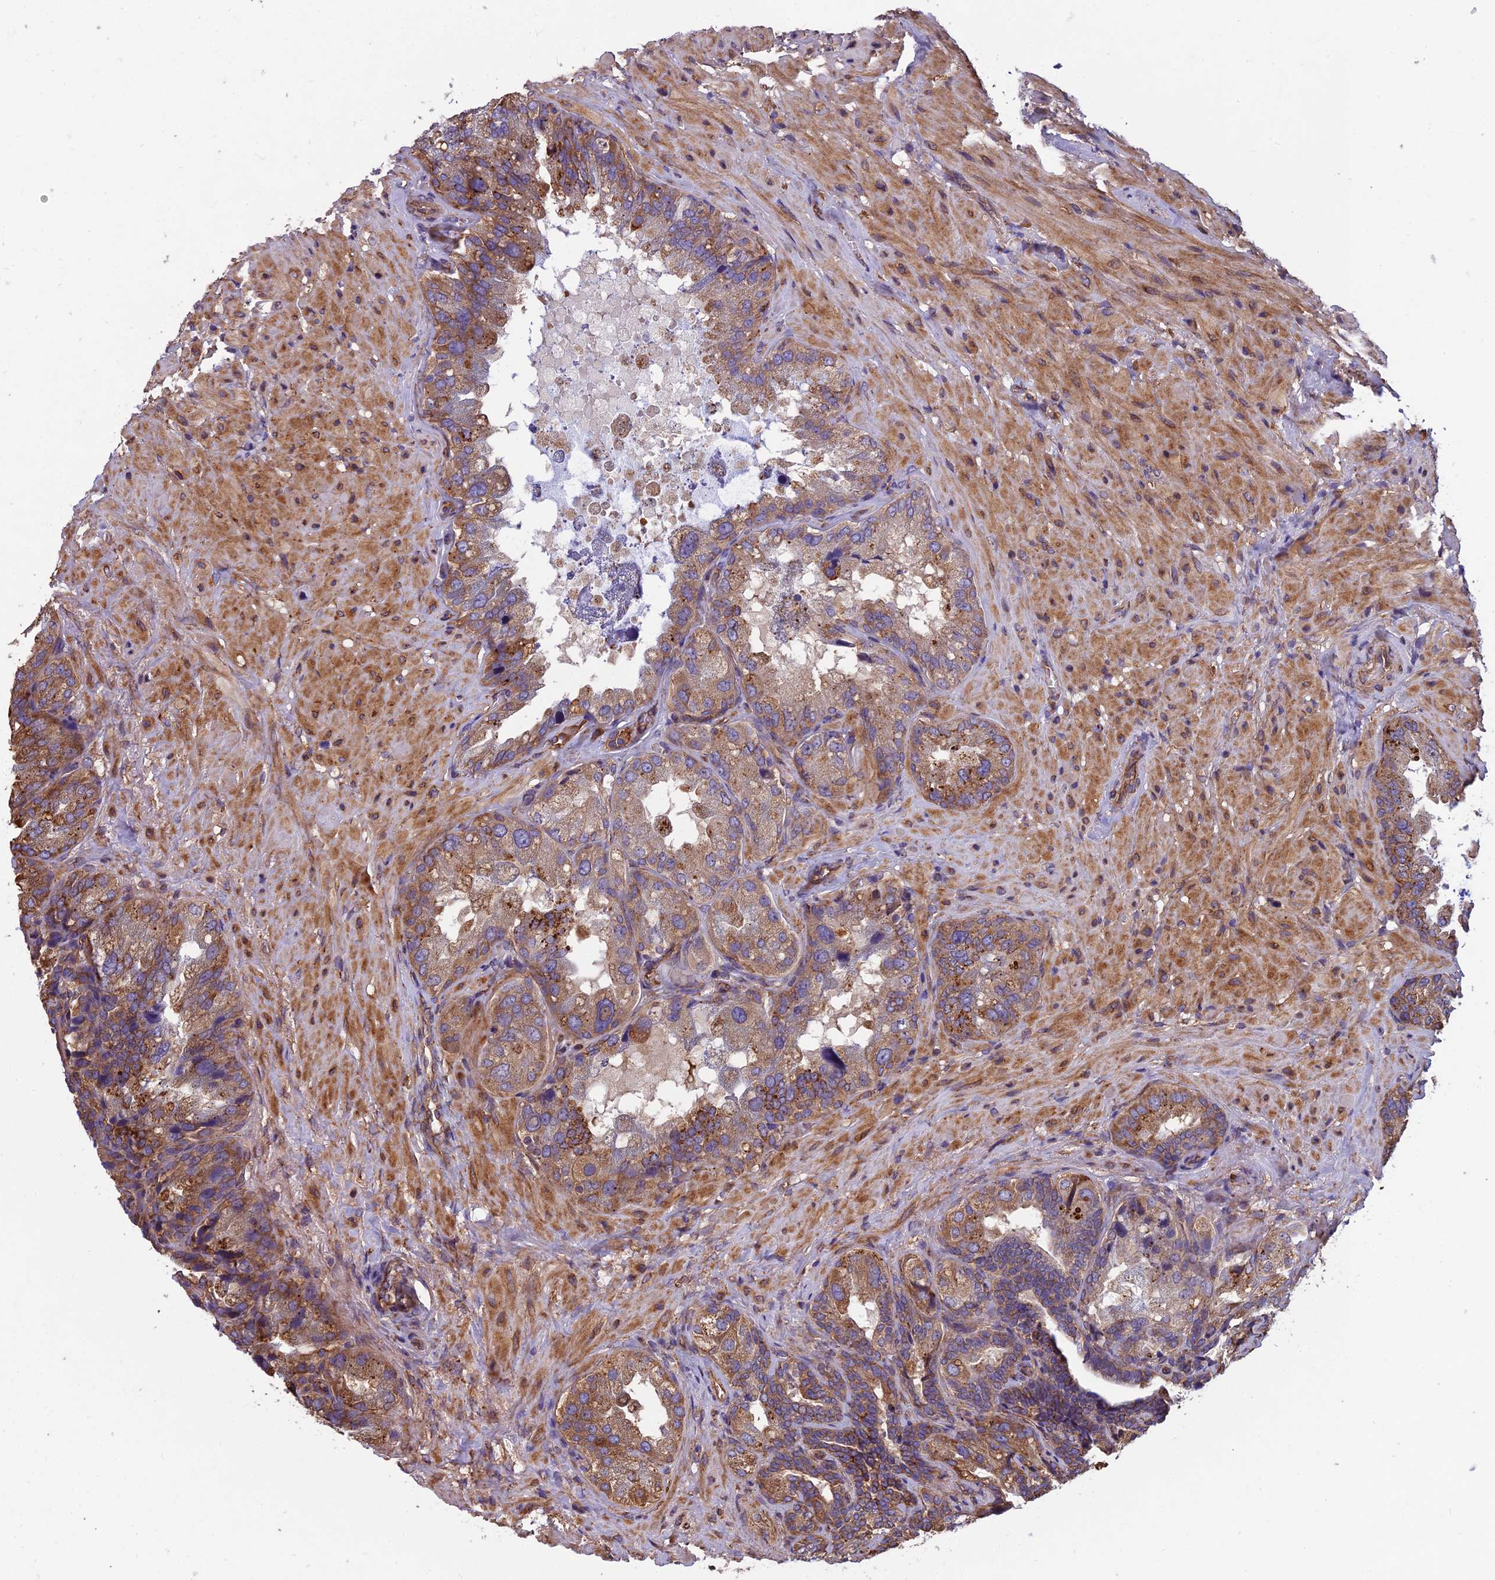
{"staining": {"intensity": "moderate", "quantity": ">75%", "location": "cytoplasmic/membranous"}, "tissue": "seminal vesicle", "cell_type": "Glandular cells", "image_type": "normal", "snomed": [{"axis": "morphology", "description": "Normal tissue, NOS"}, {"axis": "topography", "description": "Seminal veicle"}, {"axis": "topography", "description": "Peripheral nerve tissue"}], "caption": "A brown stain shows moderate cytoplasmic/membranous expression of a protein in glandular cells of normal human seminal vesicle. The staining is performed using DAB (3,3'-diaminobenzidine) brown chromogen to label protein expression. The nuclei are counter-stained blue using hematoxylin.", "gene": "SPDL1", "patient": {"sex": "male", "age": 63}}